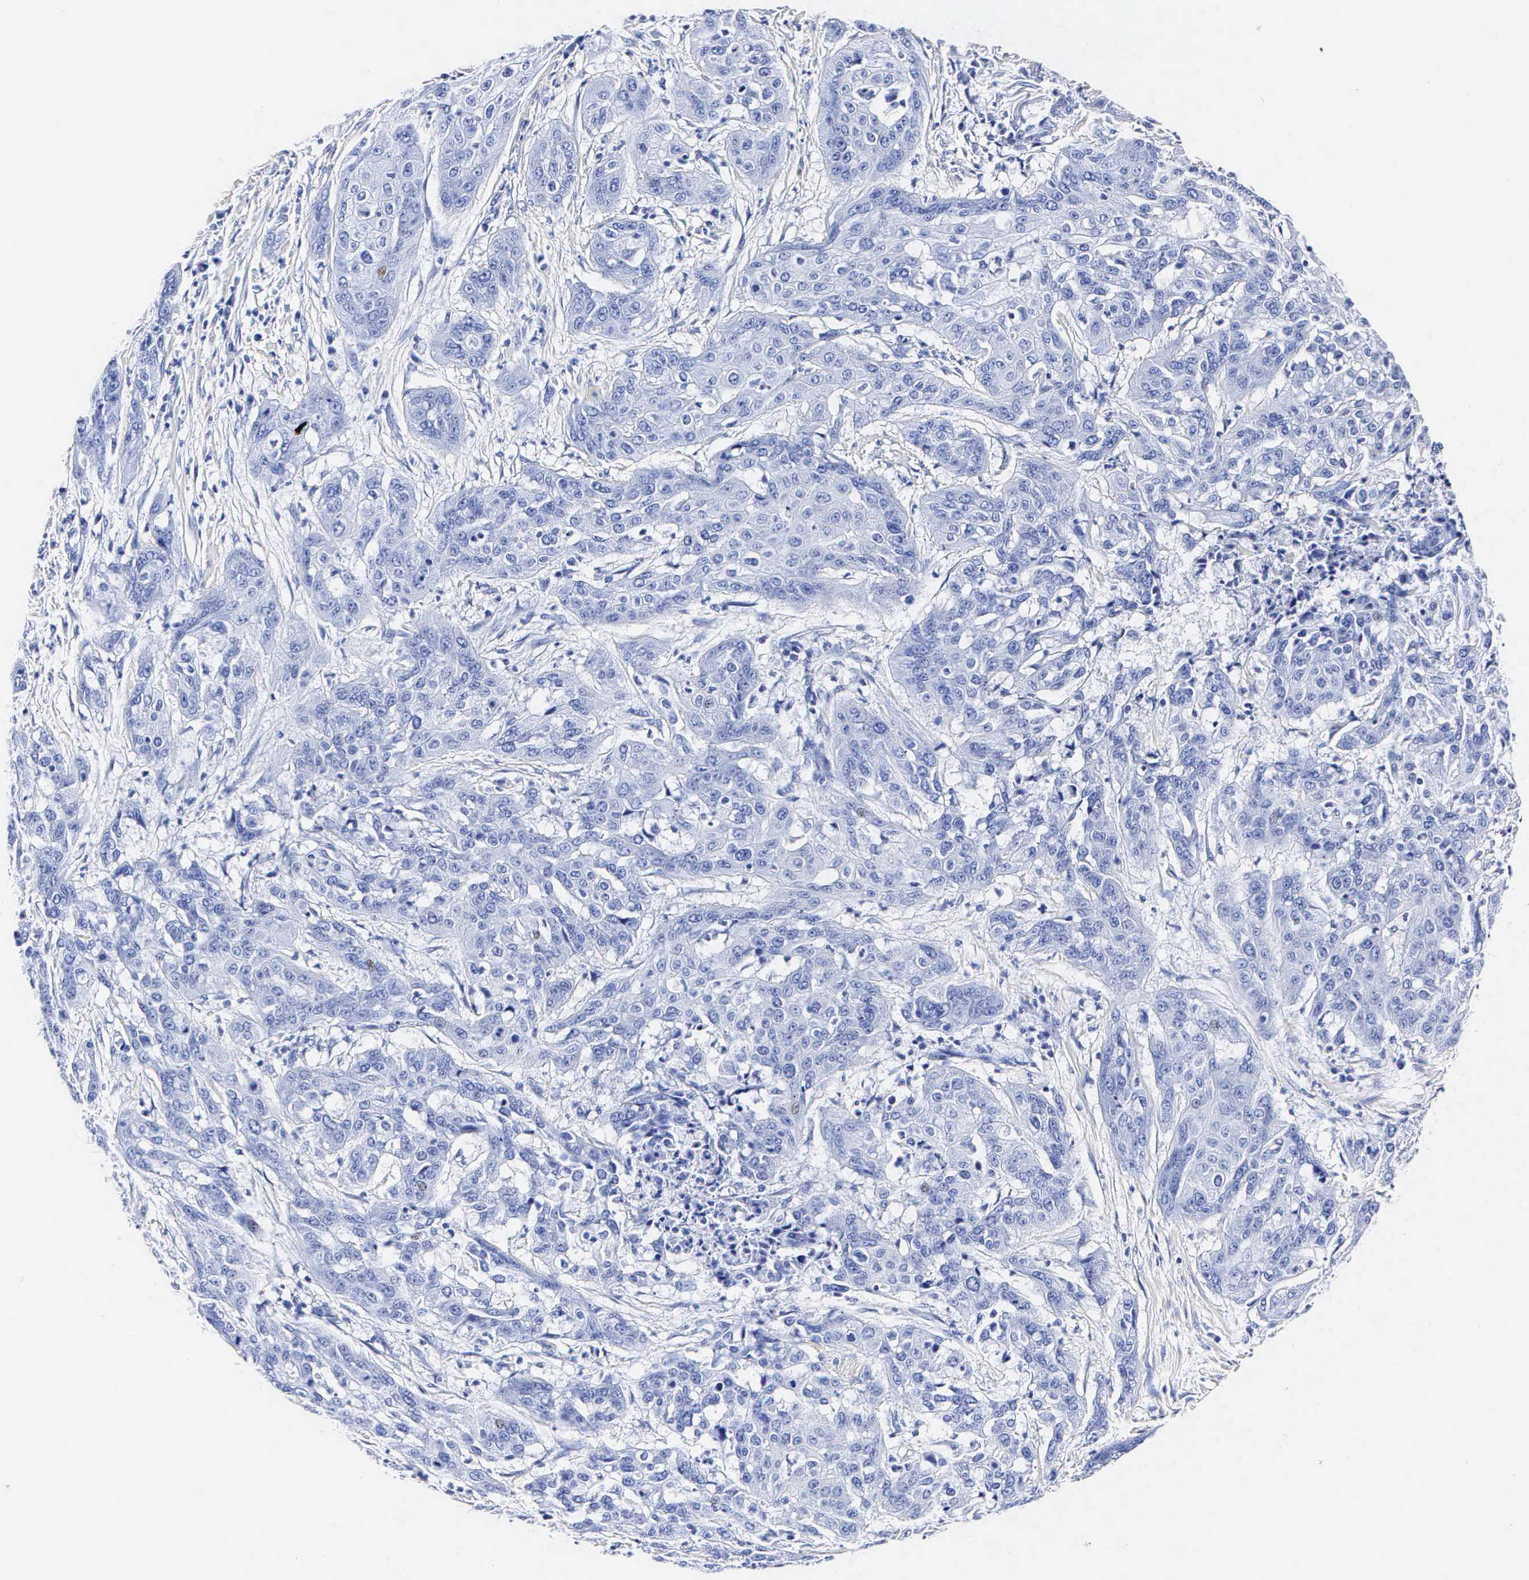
{"staining": {"intensity": "negative", "quantity": "none", "location": "none"}, "tissue": "cervical cancer", "cell_type": "Tumor cells", "image_type": "cancer", "snomed": [{"axis": "morphology", "description": "Squamous cell carcinoma, NOS"}, {"axis": "topography", "description": "Cervix"}], "caption": "High magnification brightfield microscopy of squamous cell carcinoma (cervical) stained with DAB (3,3'-diaminobenzidine) (brown) and counterstained with hematoxylin (blue): tumor cells show no significant positivity. (DAB immunohistochemistry (IHC), high magnification).", "gene": "ENO2", "patient": {"sex": "female", "age": 41}}